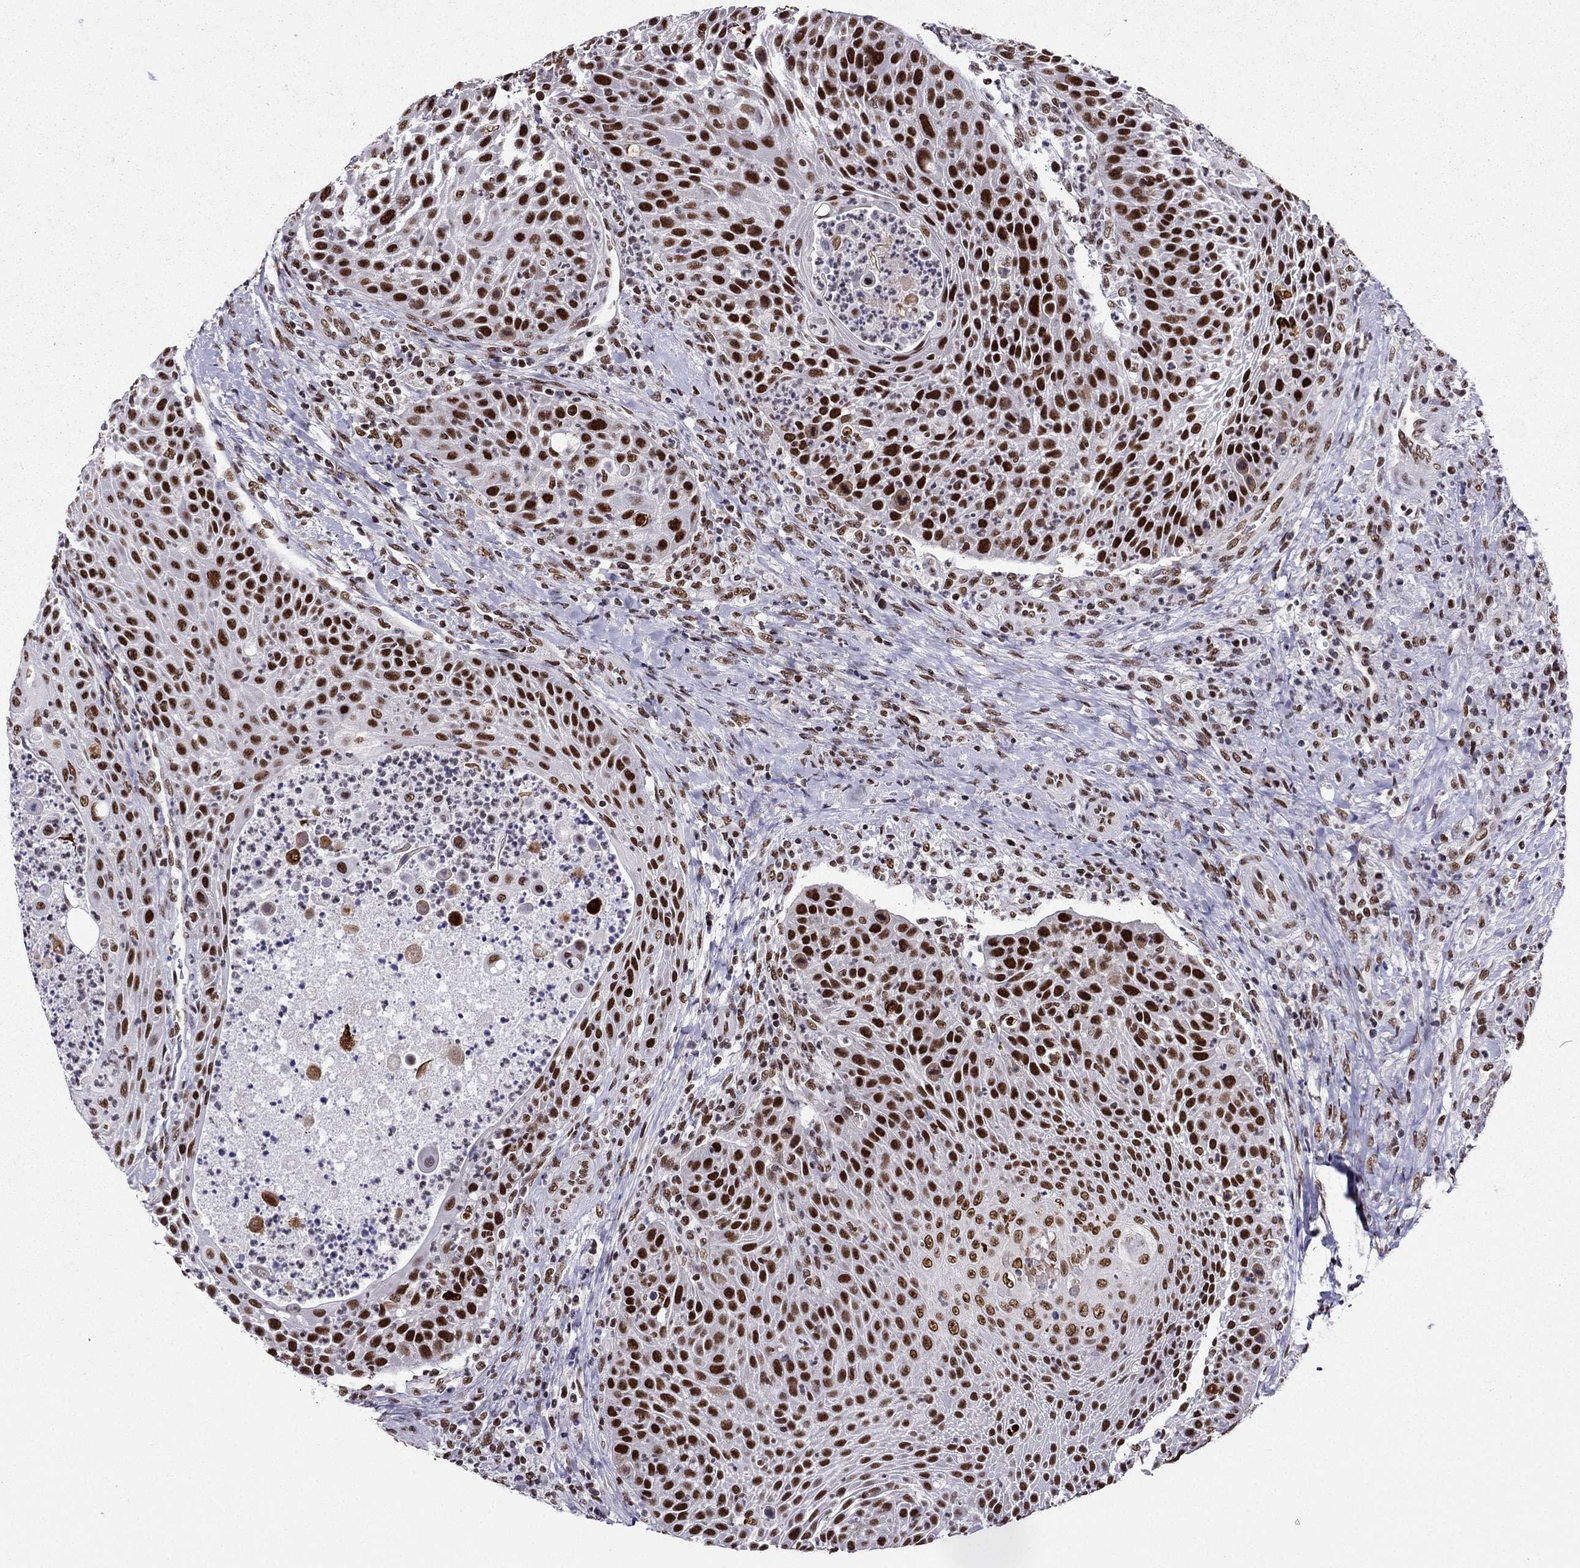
{"staining": {"intensity": "strong", "quantity": ">75%", "location": "nuclear"}, "tissue": "head and neck cancer", "cell_type": "Tumor cells", "image_type": "cancer", "snomed": [{"axis": "morphology", "description": "Squamous cell carcinoma, NOS"}, {"axis": "topography", "description": "Head-Neck"}], "caption": "Brown immunohistochemical staining in head and neck squamous cell carcinoma demonstrates strong nuclear staining in about >75% of tumor cells.", "gene": "ZNF420", "patient": {"sex": "male", "age": 69}}